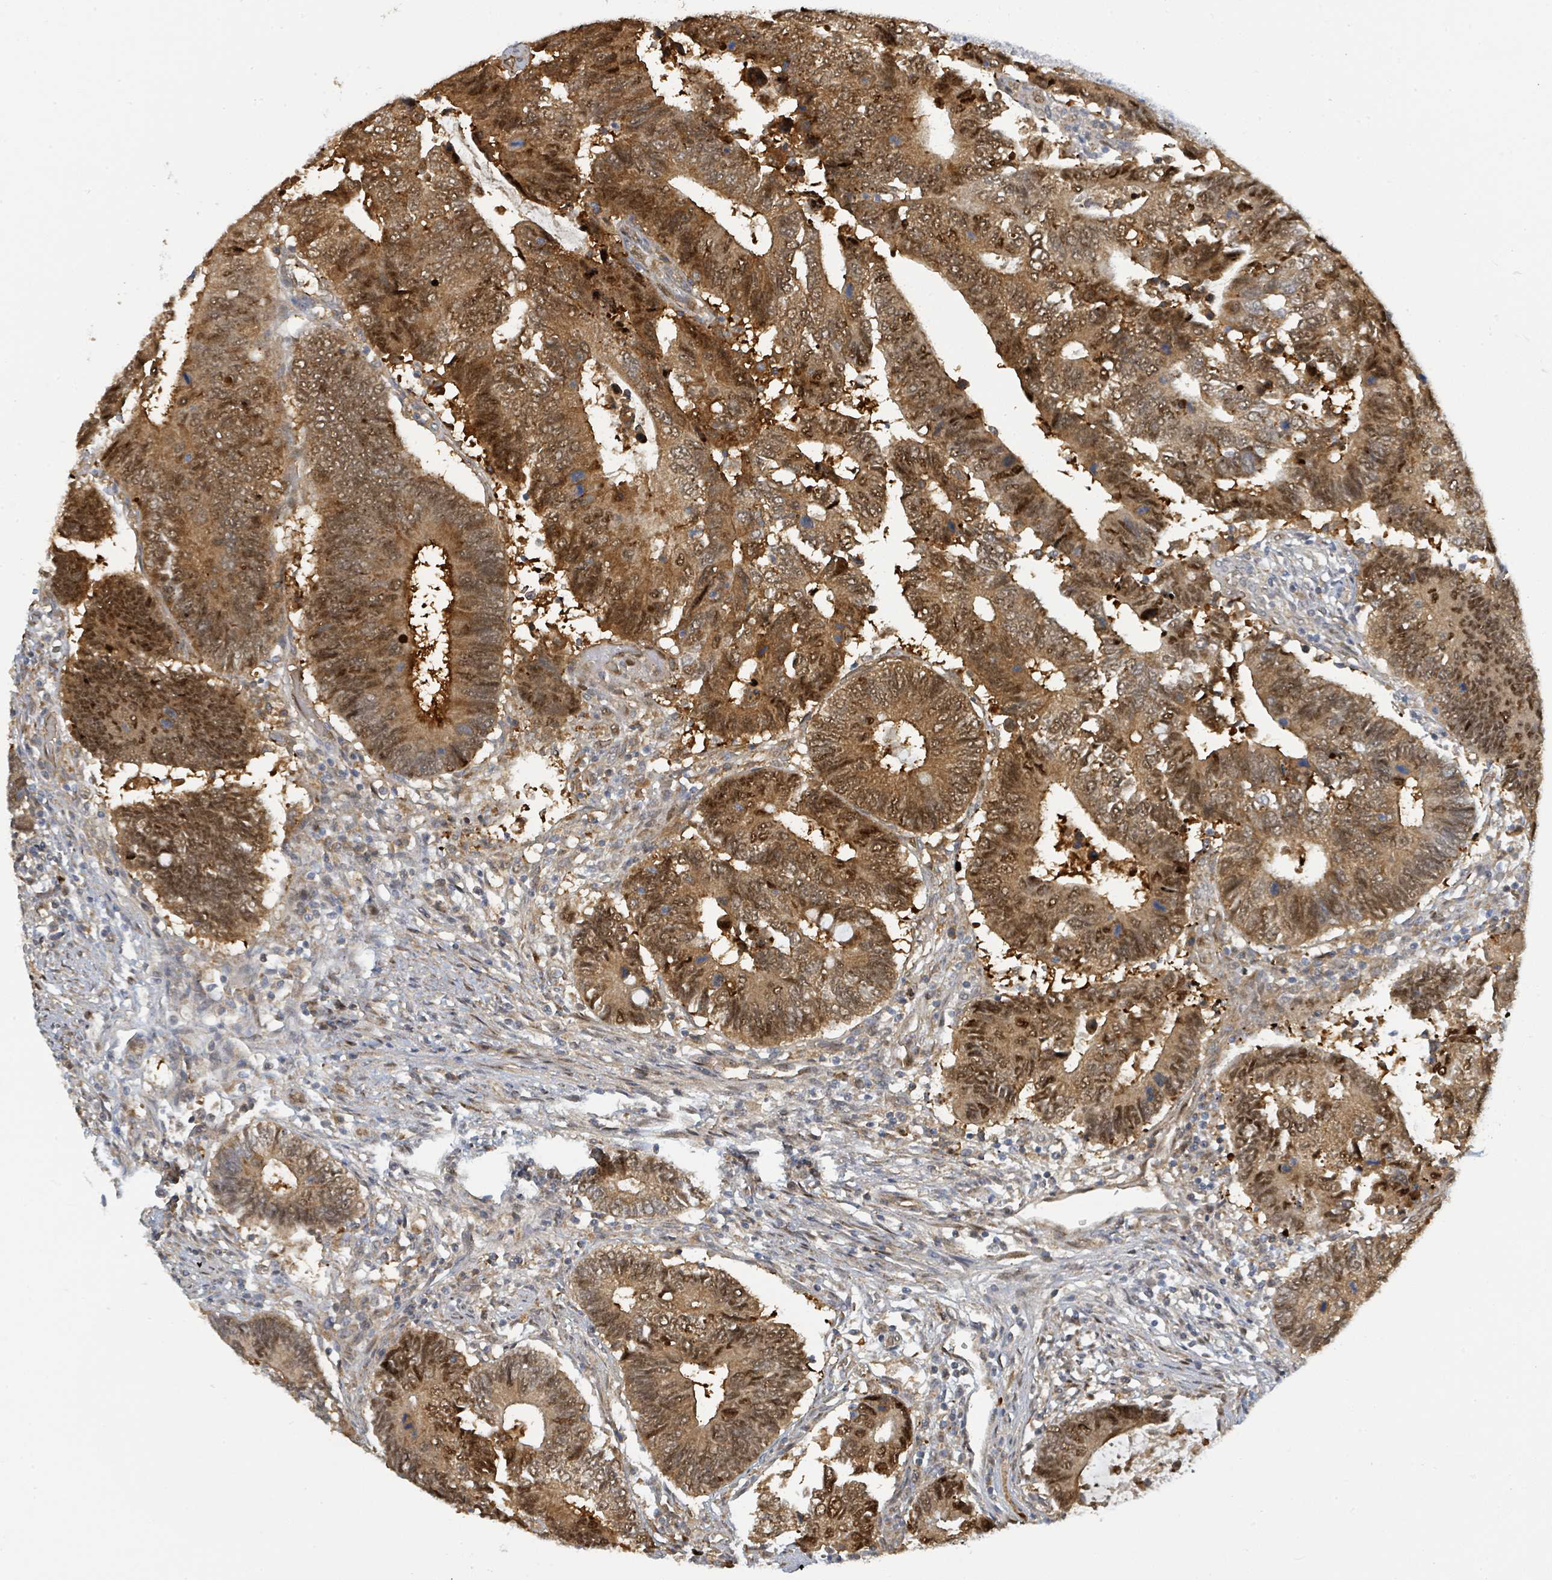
{"staining": {"intensity": "moderate", "quantity": ">75%", "location": "cytoplasmic/membranous,nuclear"}, "tissue": "colorectal cancer", "cell_type": "Tumor cells", "image_type": "cancer", "snomed": [{"axis": "morphology", "description": "Adenocarcinoma, NOS"}, {"axis": "topography", "description": "Colon"}], "caption": "Protein analysis of colorectal adenocarcinoma tissue reveals moderate cytoplasmic/membranous and nuclear staining in about >75% of tumor cells.", "gene": "PSMB7", "patient": {"sex": "male", "age": 87}}